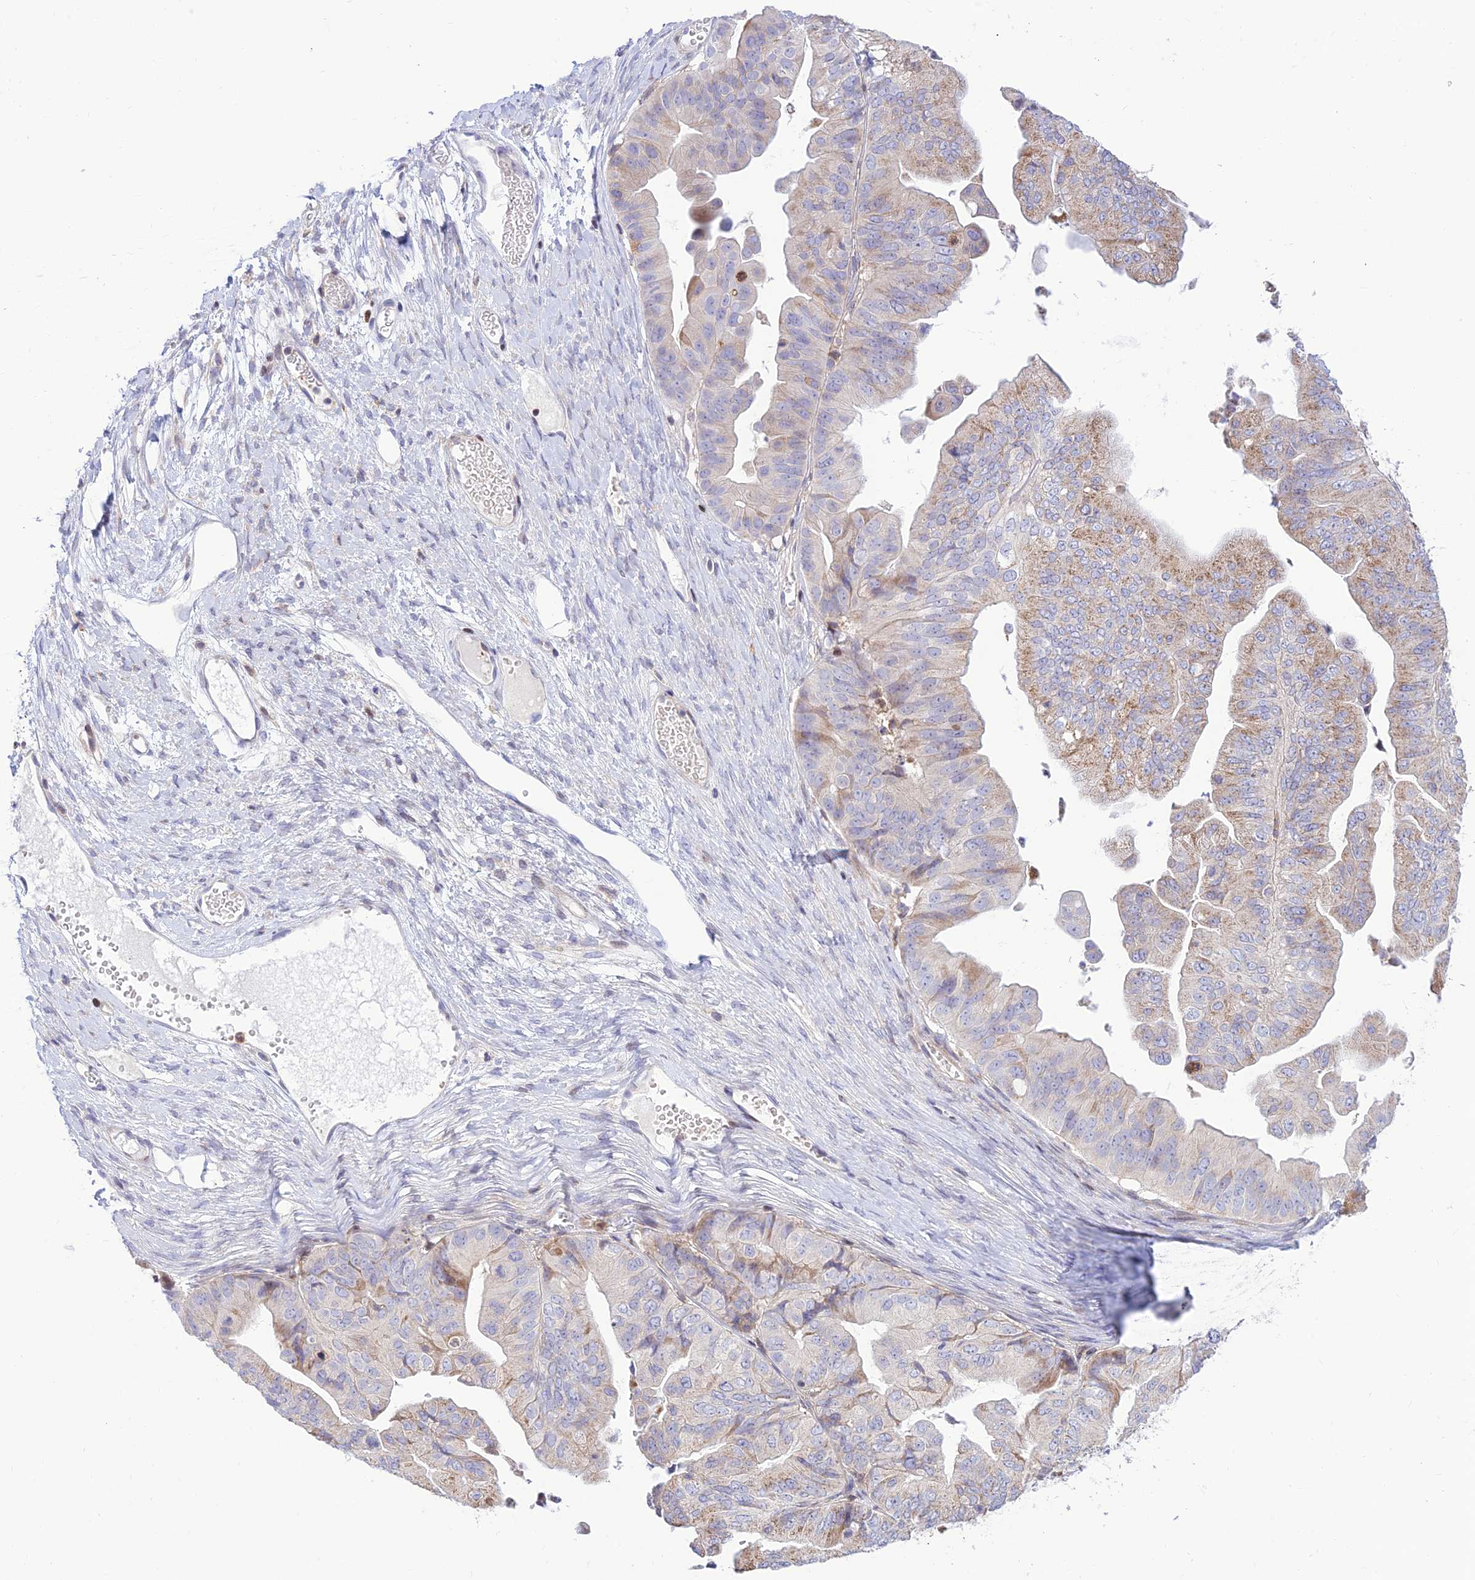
{"staining": {"intensity": "moderate", "quantity": "25%-75%", "location": "cytoplasmic/membranous"}, "tissue": "ovarian cancer", "cell_type": "Tumor cells", "image_type": "cancer", "snomed": [{"axis": "morphology", "description": "Cystadenocarcinoma, mucinous, NOS"}, {"axis": "topography", "description": "Ovary"}], "caption": "Immunohistochemical staining of human ovarian cancer (mucinous cystadenocarcinoma) exhibits moderate cytoplasmic/membranous protein staining in approximately 25%-75% of tumor cells. (Stains: DAB (3,3'-diaminobenzidine) in brown, nuclei in blue, Microscopy: brightfield microscopy at high magnification).", "gene": "FAM186B", "patient": {"sex": "female", "age": 61}}